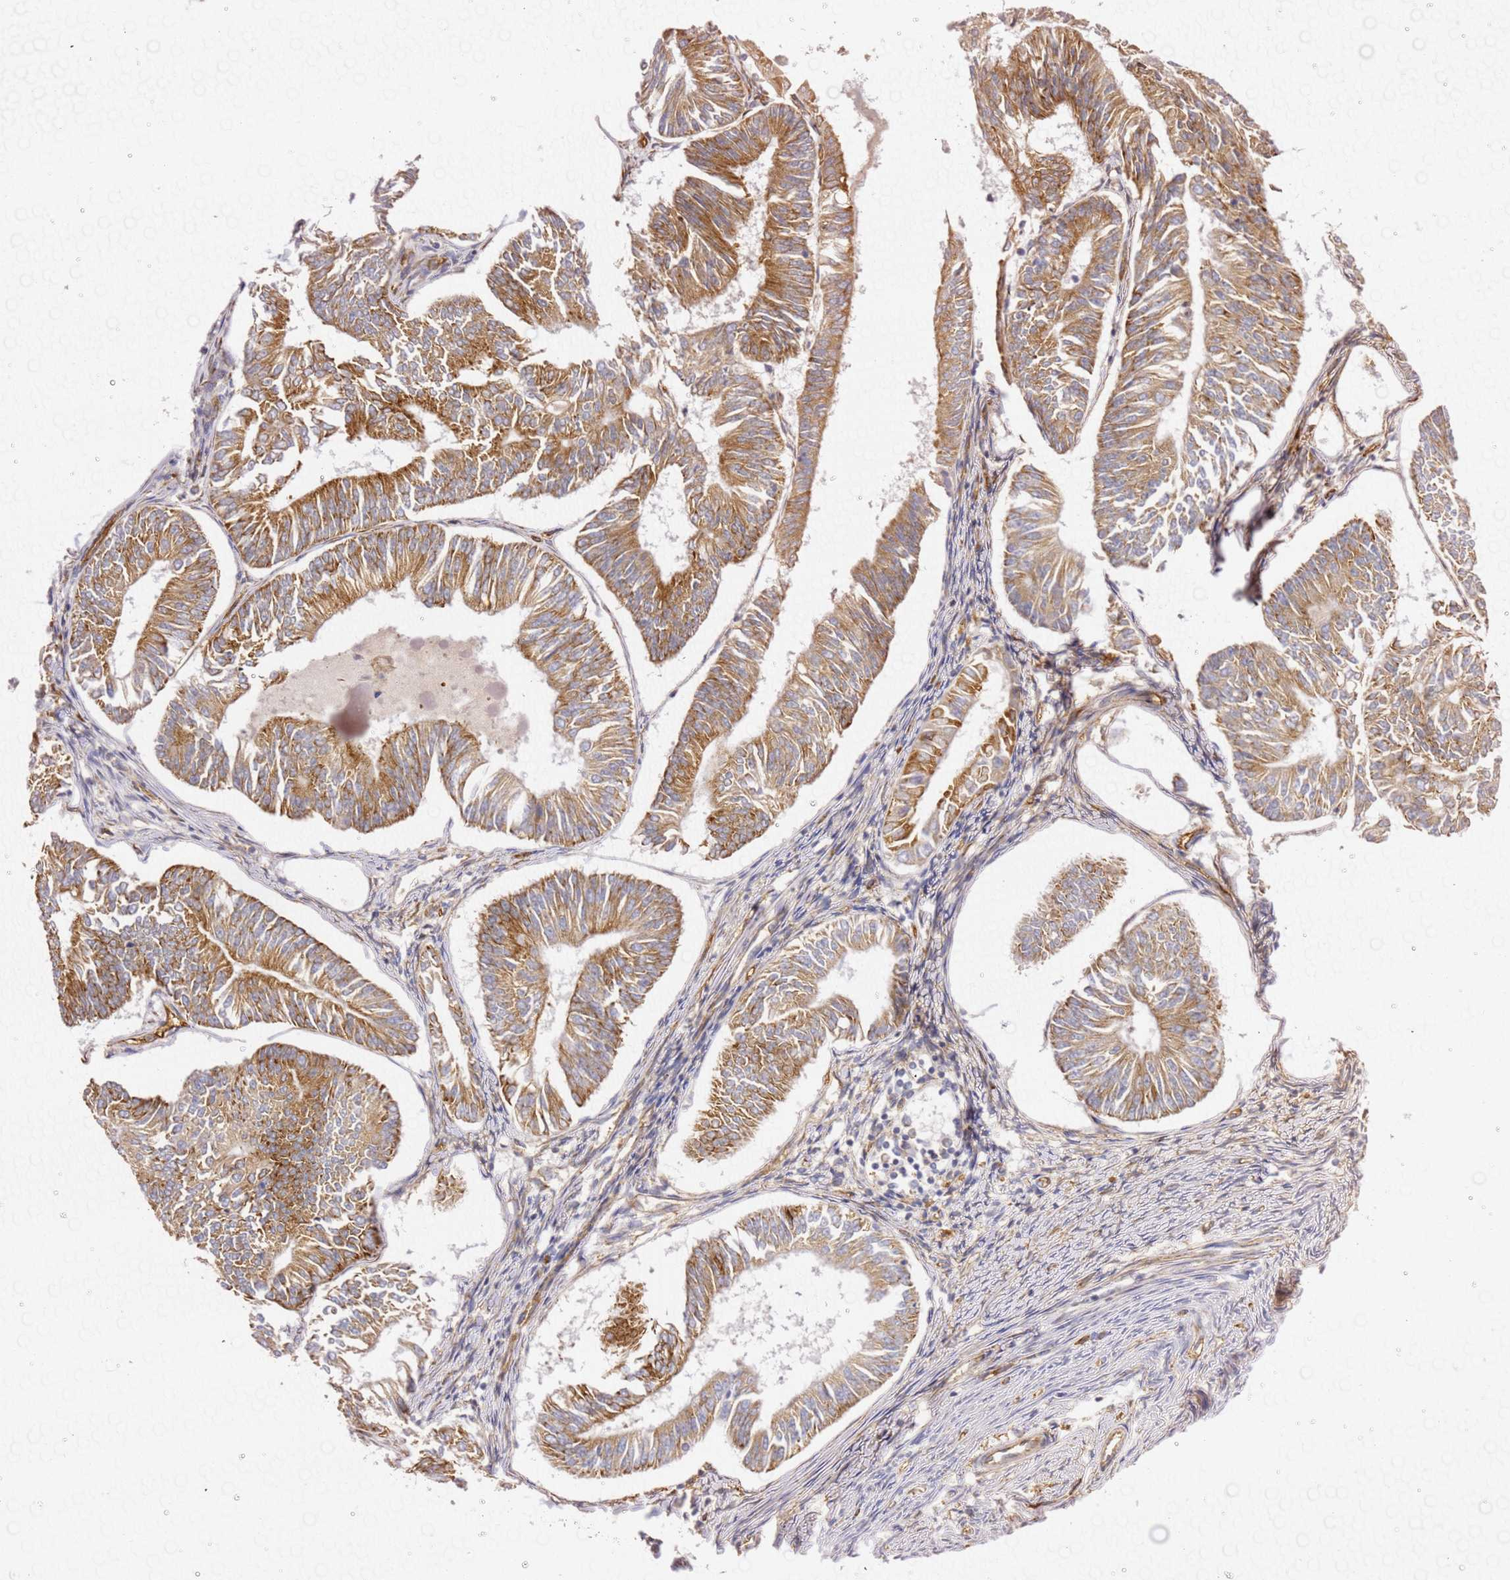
{"staining": {"intensity": "moderate", "quantity": ">75%", "location": "cytoplasmic/membranous"}, "tissue": "endometrial cancer", "cell_type": "Tumor cells", "image_type": "cancer", "snomed": [{"axis": "morphology", "description": "Adenocarcinoma, NOS"}, {"axis": "topography", "description": "Endometrium"}], "caption": "Protein staining by IHC reveals moderate cytoplasmic/membranous positivity in approximately >75% of tumor cells in adenocarcinoma (endometrial).", "gene": "KIF7", "patient": {"sex": "female", "age": 58}}